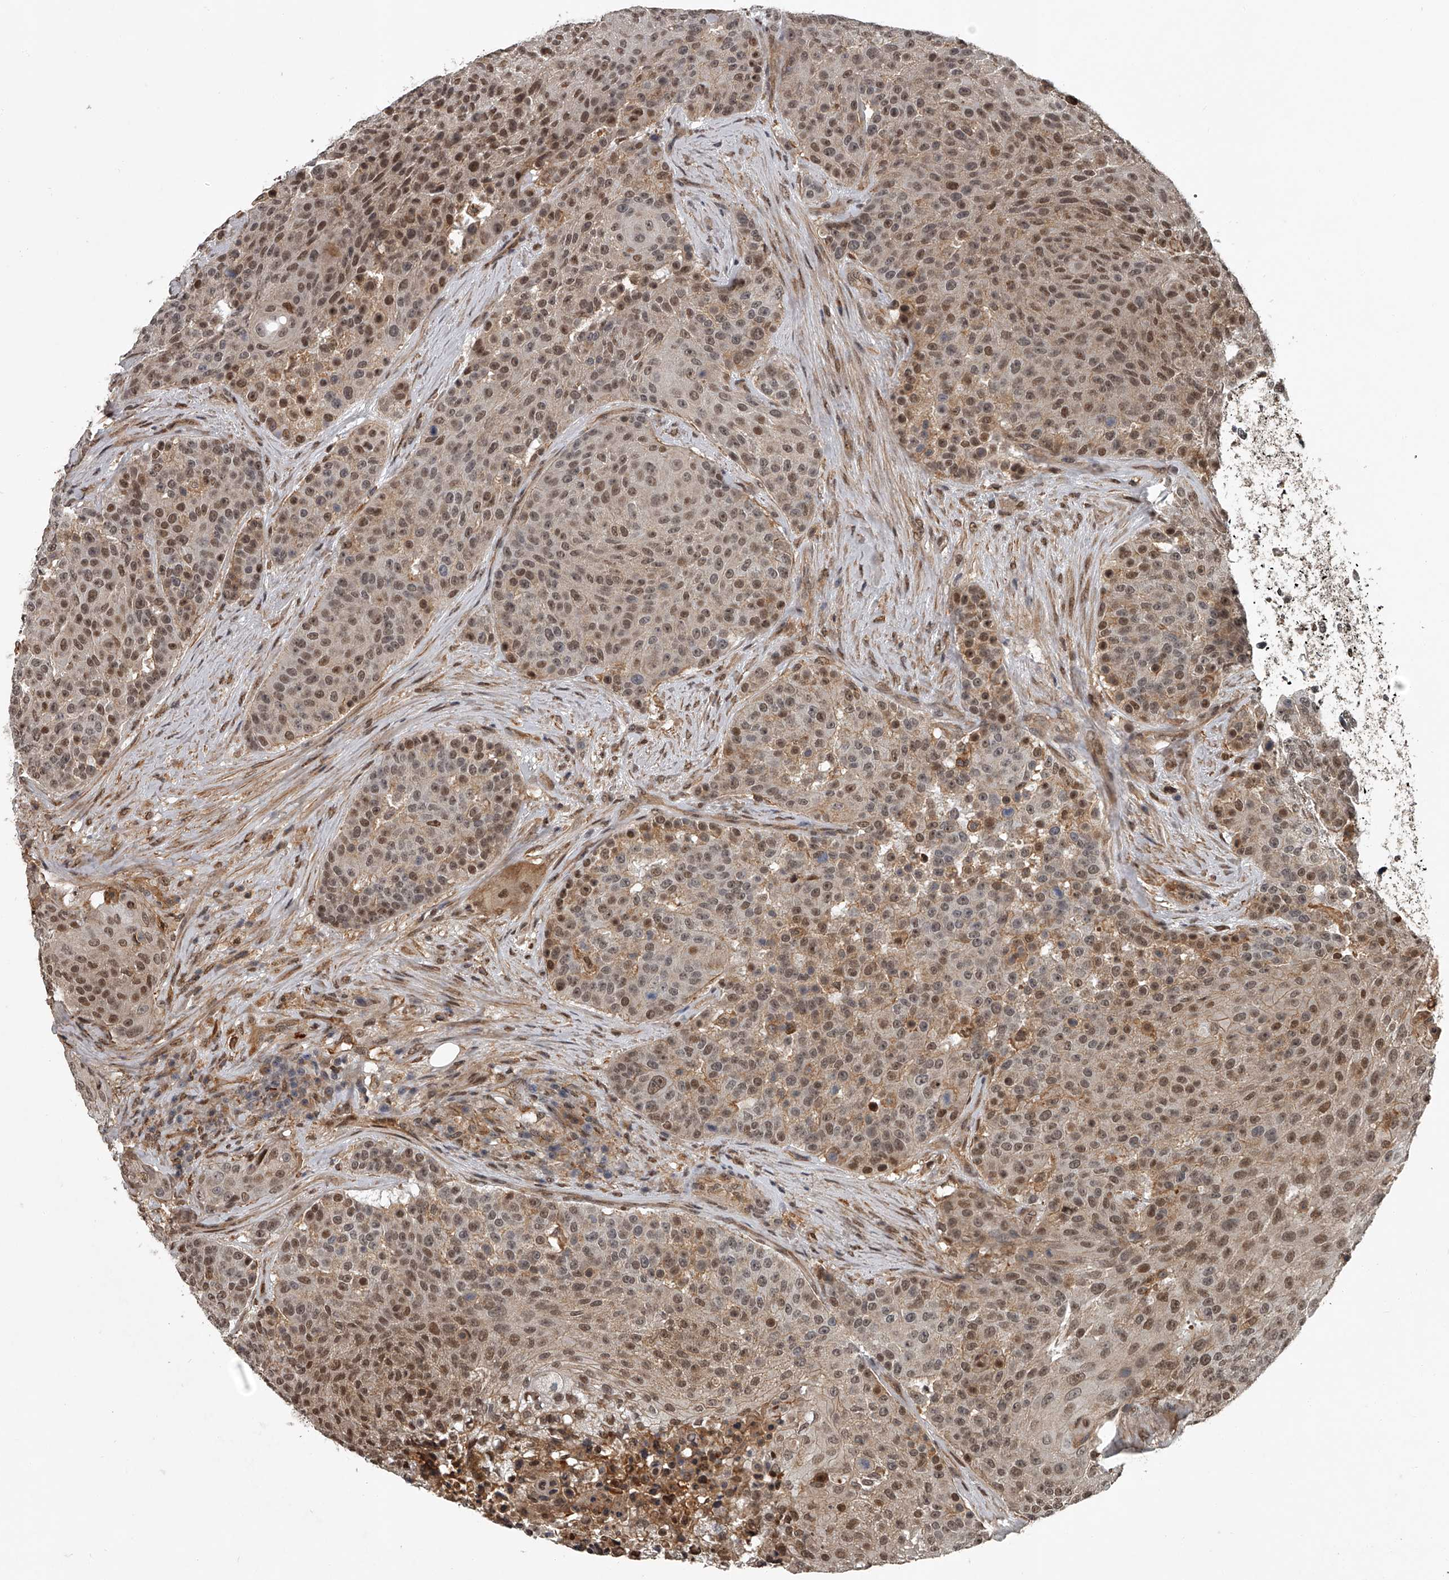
{"staining": {"intensity": "moderate", "quantity": ">75%", "location": "nuclear"}, "tissue": "urothelial cancer", "cell_type": "Tumor cells", "image_type": "cancer", "snomed": [{"axis": "morphology", "description": "Urothelial carcinoma, High grade"}, {"axis": "topography", "description": "Urinary bladder"}], "caption": "High-magnification brightfield microscopy of urothelial cancer stained with DAB (brown) and counterstained with hematoxylin (blue). tumor cells exhibit moderate nuclear staining is identified in about>75% of cells. (DAB (3,3'-diaminobenzidine) = brown stain, brightfield microscopy at high magnification).", "gene": "PLEKHG1", "patient": {"sex": "female", "age": 63}}